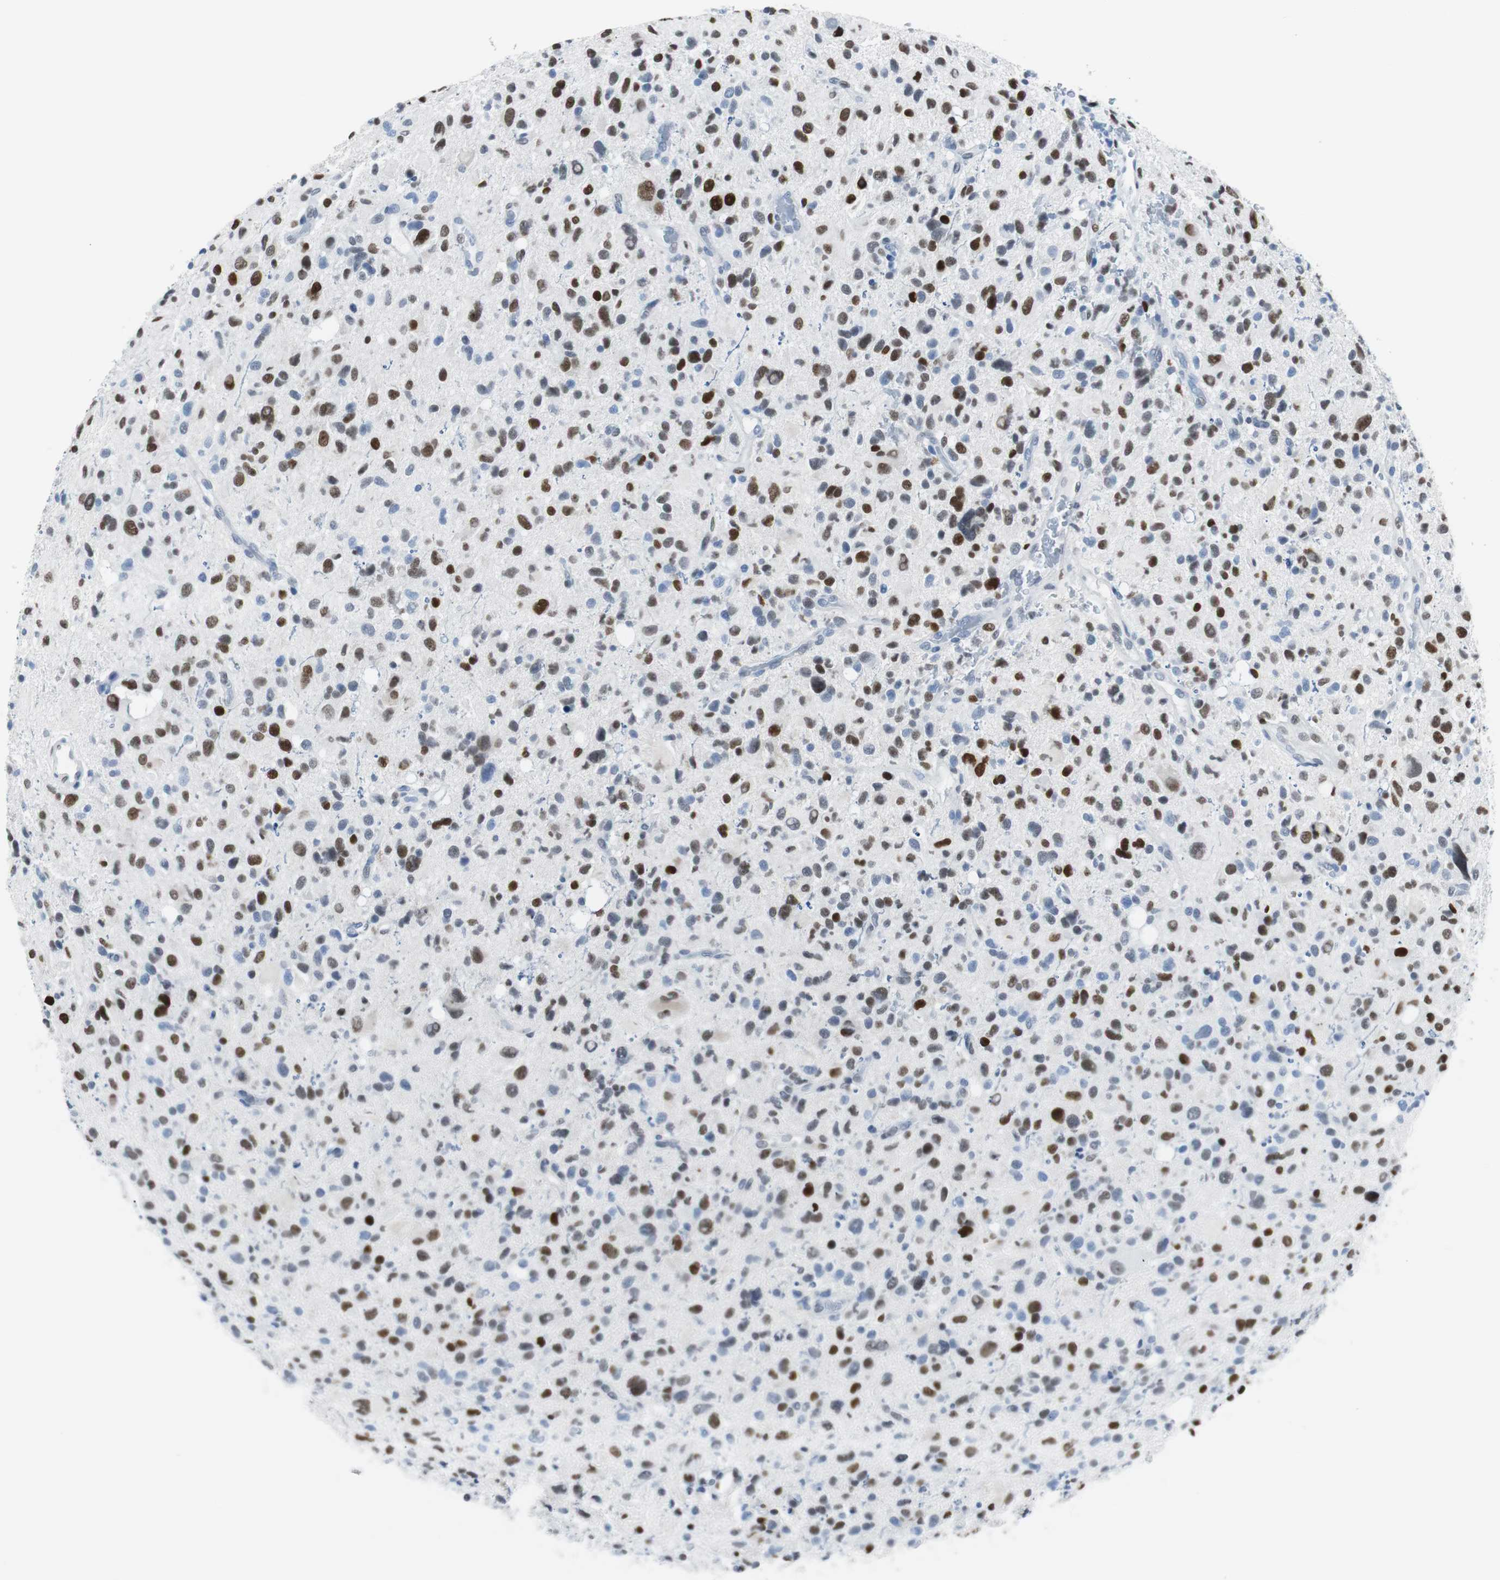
{"staining": {"intensity": "moderate", "quantity": "25%-75%", "location": "nuclear"}, "tissue": "glioma", "cell_type": "Tumor cells", "image_type": "cancer", "snomed": [{"axis": "morphology", "description": "Glioma, malignant, High grade"}, {"axis": "topography", "description": "Brain"}], "caption": "Tumor cells exhibit moderate nuclear staining in approximately 25%-75% of cells in glioma.", "gene": "JUN", "patient": {"sex": "male", "age": 48}}